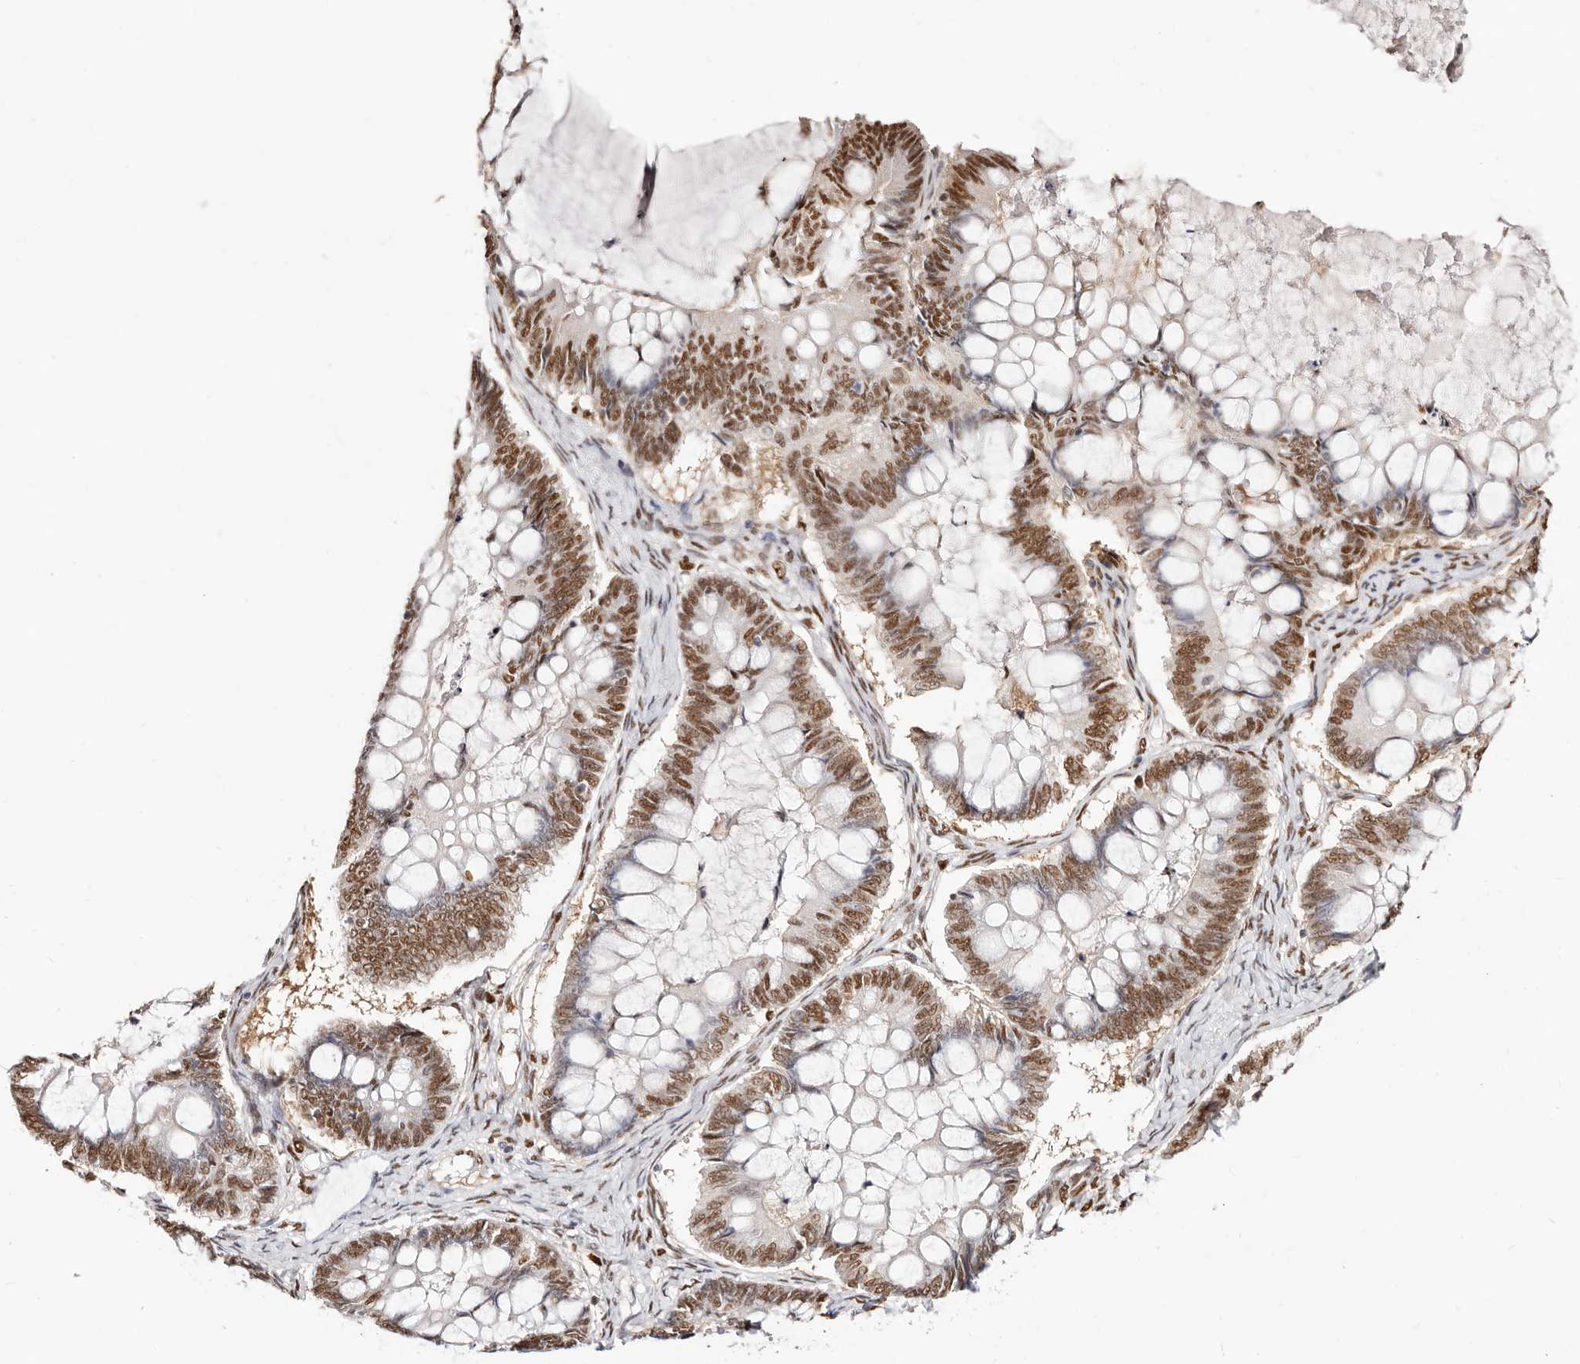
{"staining": {"intensity": "moderate", "quantity": ">75%", "location": "nuclear"}, "tissue": "ovarian cancer", "cell_type": "Tumor cells", "image_type": "cancer", "snomed": [{"axis": "morphology", "description": "Cystadenocarcinoma, mucinous, NOS"}, {"axis": "topography", "description": "Ovary"}], "caption": "A high-resolution micrograph shows IHC staining of ovarian cancer (mucinous cystadenocarcinoma), which demonstrates moderate nuclear positivity in approximately >75% of tumor cells.", "gene": "TKT", "patient": {"sex": "female", "age": 61}}